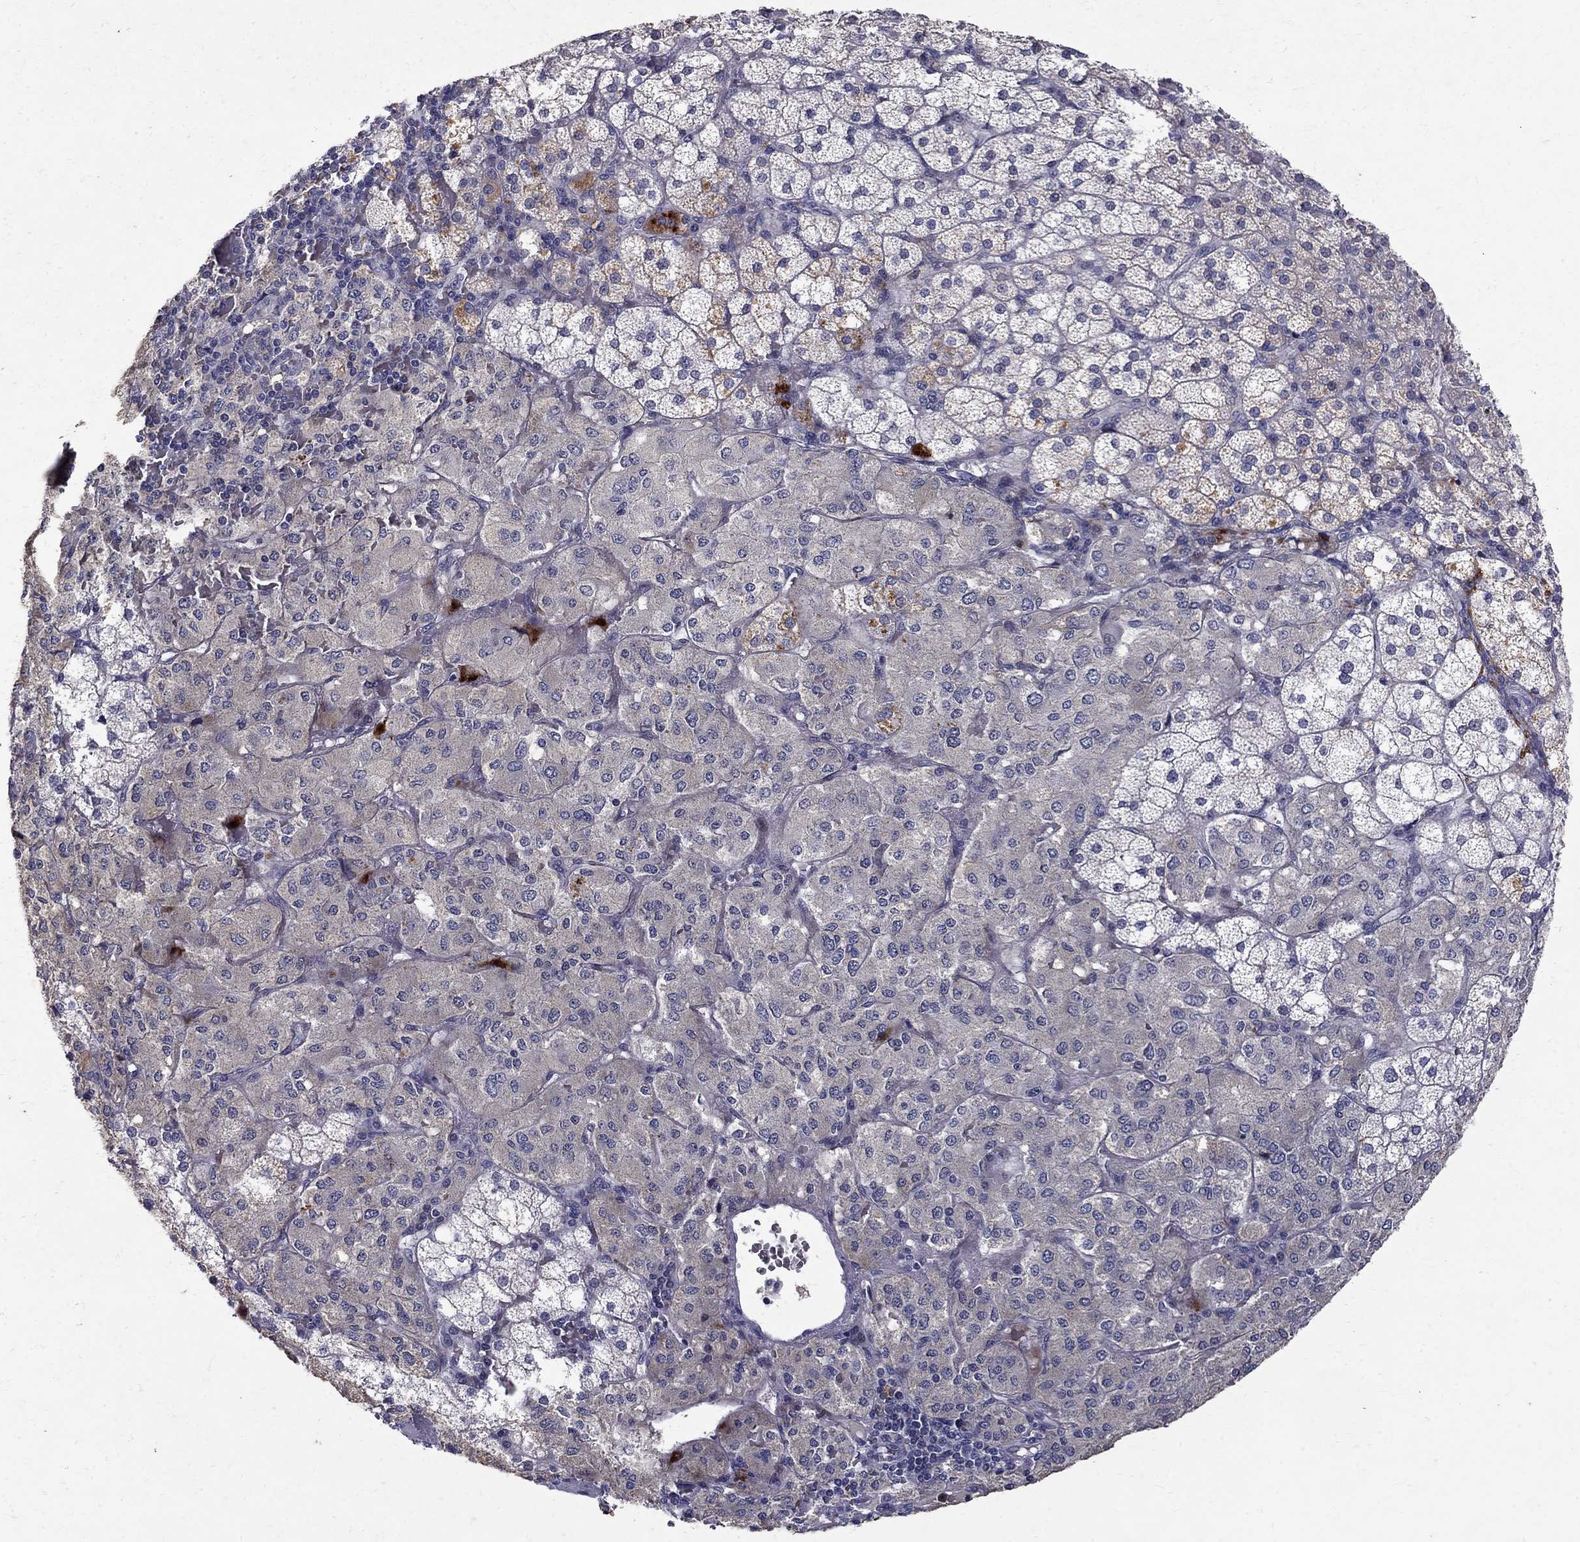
{"staining": {"intensity": "weak", "quantity": "<25%", "location": "cytoplasmic/membranous"}, "tissue": "adrenal gland", "cell_type": "Glandular cells", "image_type": "normal", "snomed": [{"axis": "morphology", "description": "Normal tissue, NOS"}, {"axis": "topography", "description": "Adrenal gland"}], "caption": "Immunohistochemistry image of normal adrenal gland: adrenal gland stained with DAB (3,3'-diaminobenzidine) shows no significant protein positivity in glandular cells.", "gene": "STAB2", "patient": {"sex": "male", "age": 53}}